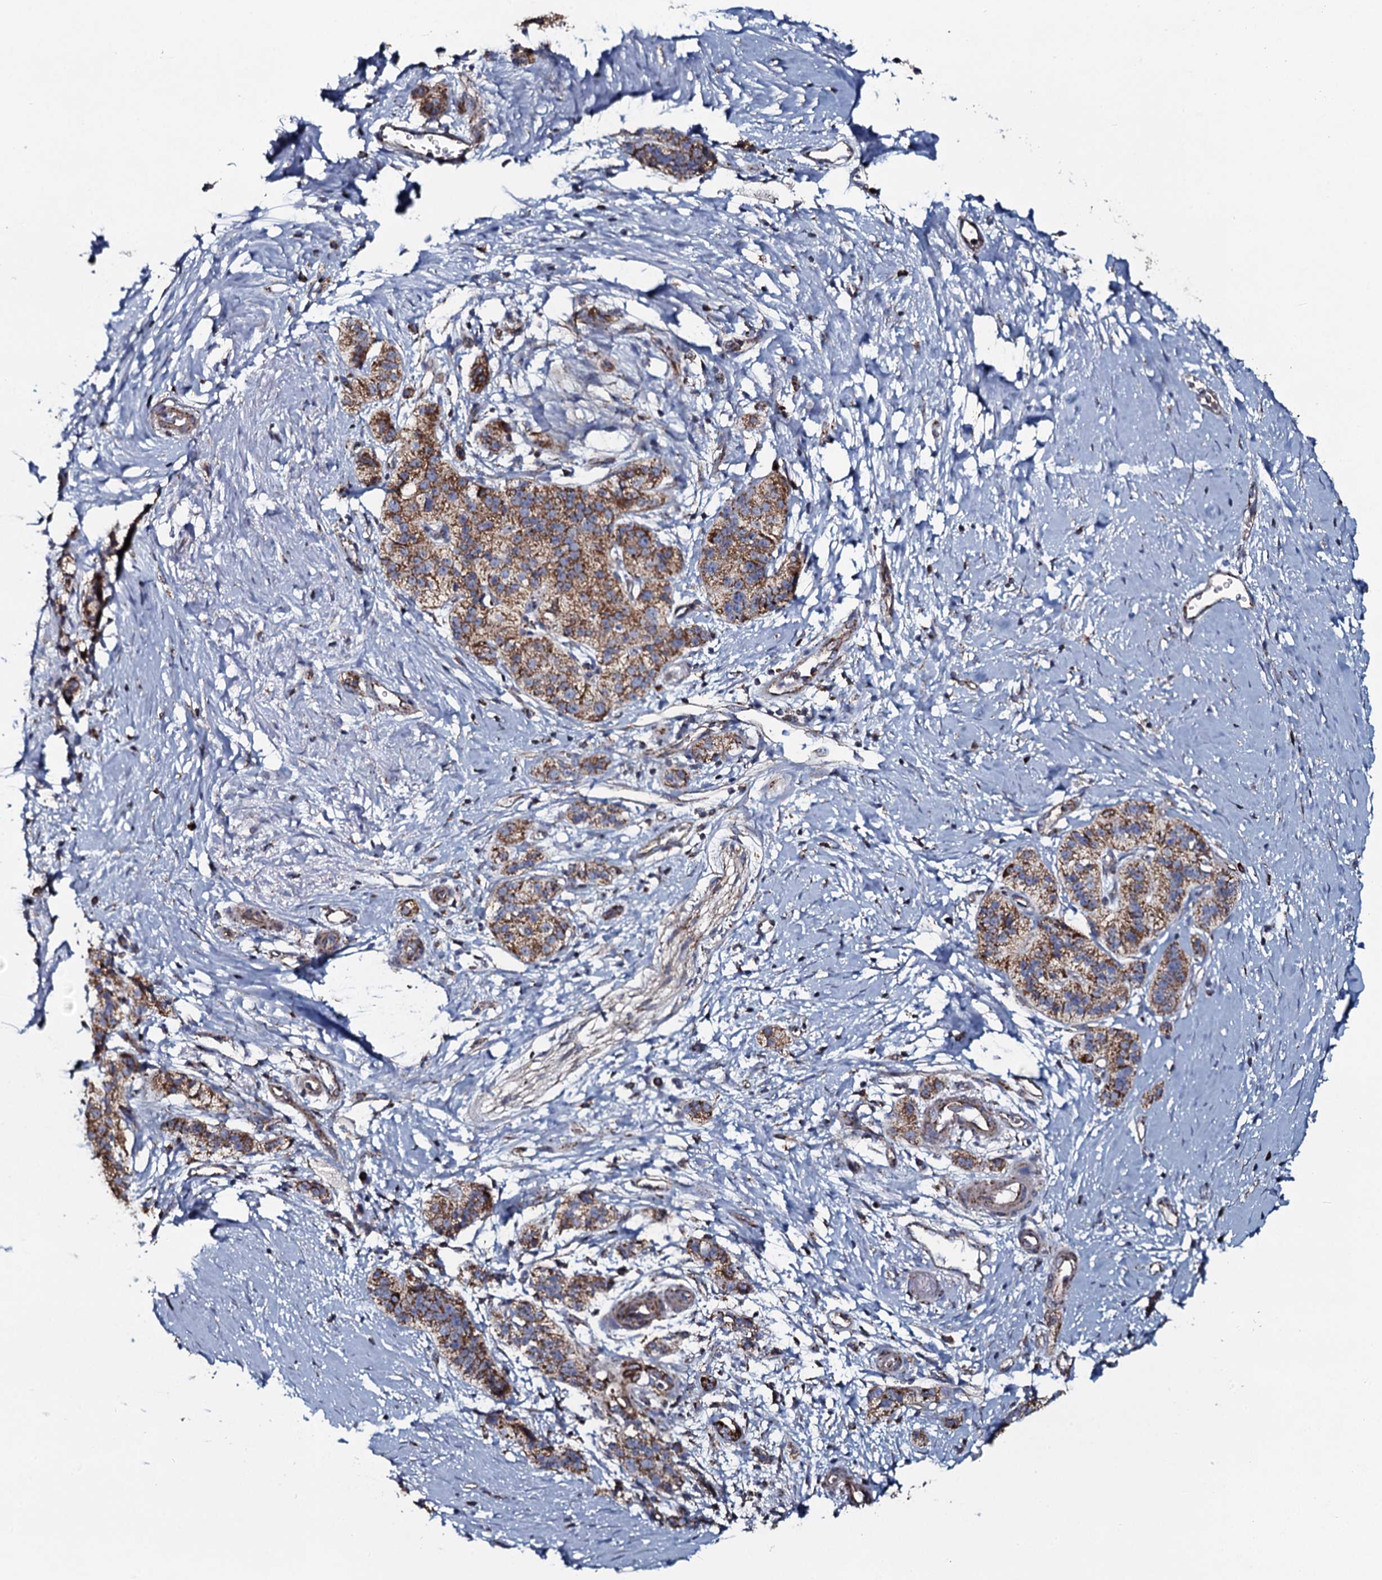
{"staining": {"intensity": "moderate", "quantity": ">75%", "location": "cytoplasmic/membranous"}, "tissue": "pancreatic cancer", "cell_type": "Tumor cells", "image_type": "cancer", "snomed": [{"axis": "morphology", "description": "Adenocarcinoma, NOS"}, {"axis": "topography", "description": "Pancreas"}], "caption": "Moderate cytoplasmic/membranous expression for a protein is present in about >75% of tumor cells of pancreatic cancer (adenocarcinoma) using IHC.", "gene": "EVC2", "patient": {"sex": "male", "age": 50}}